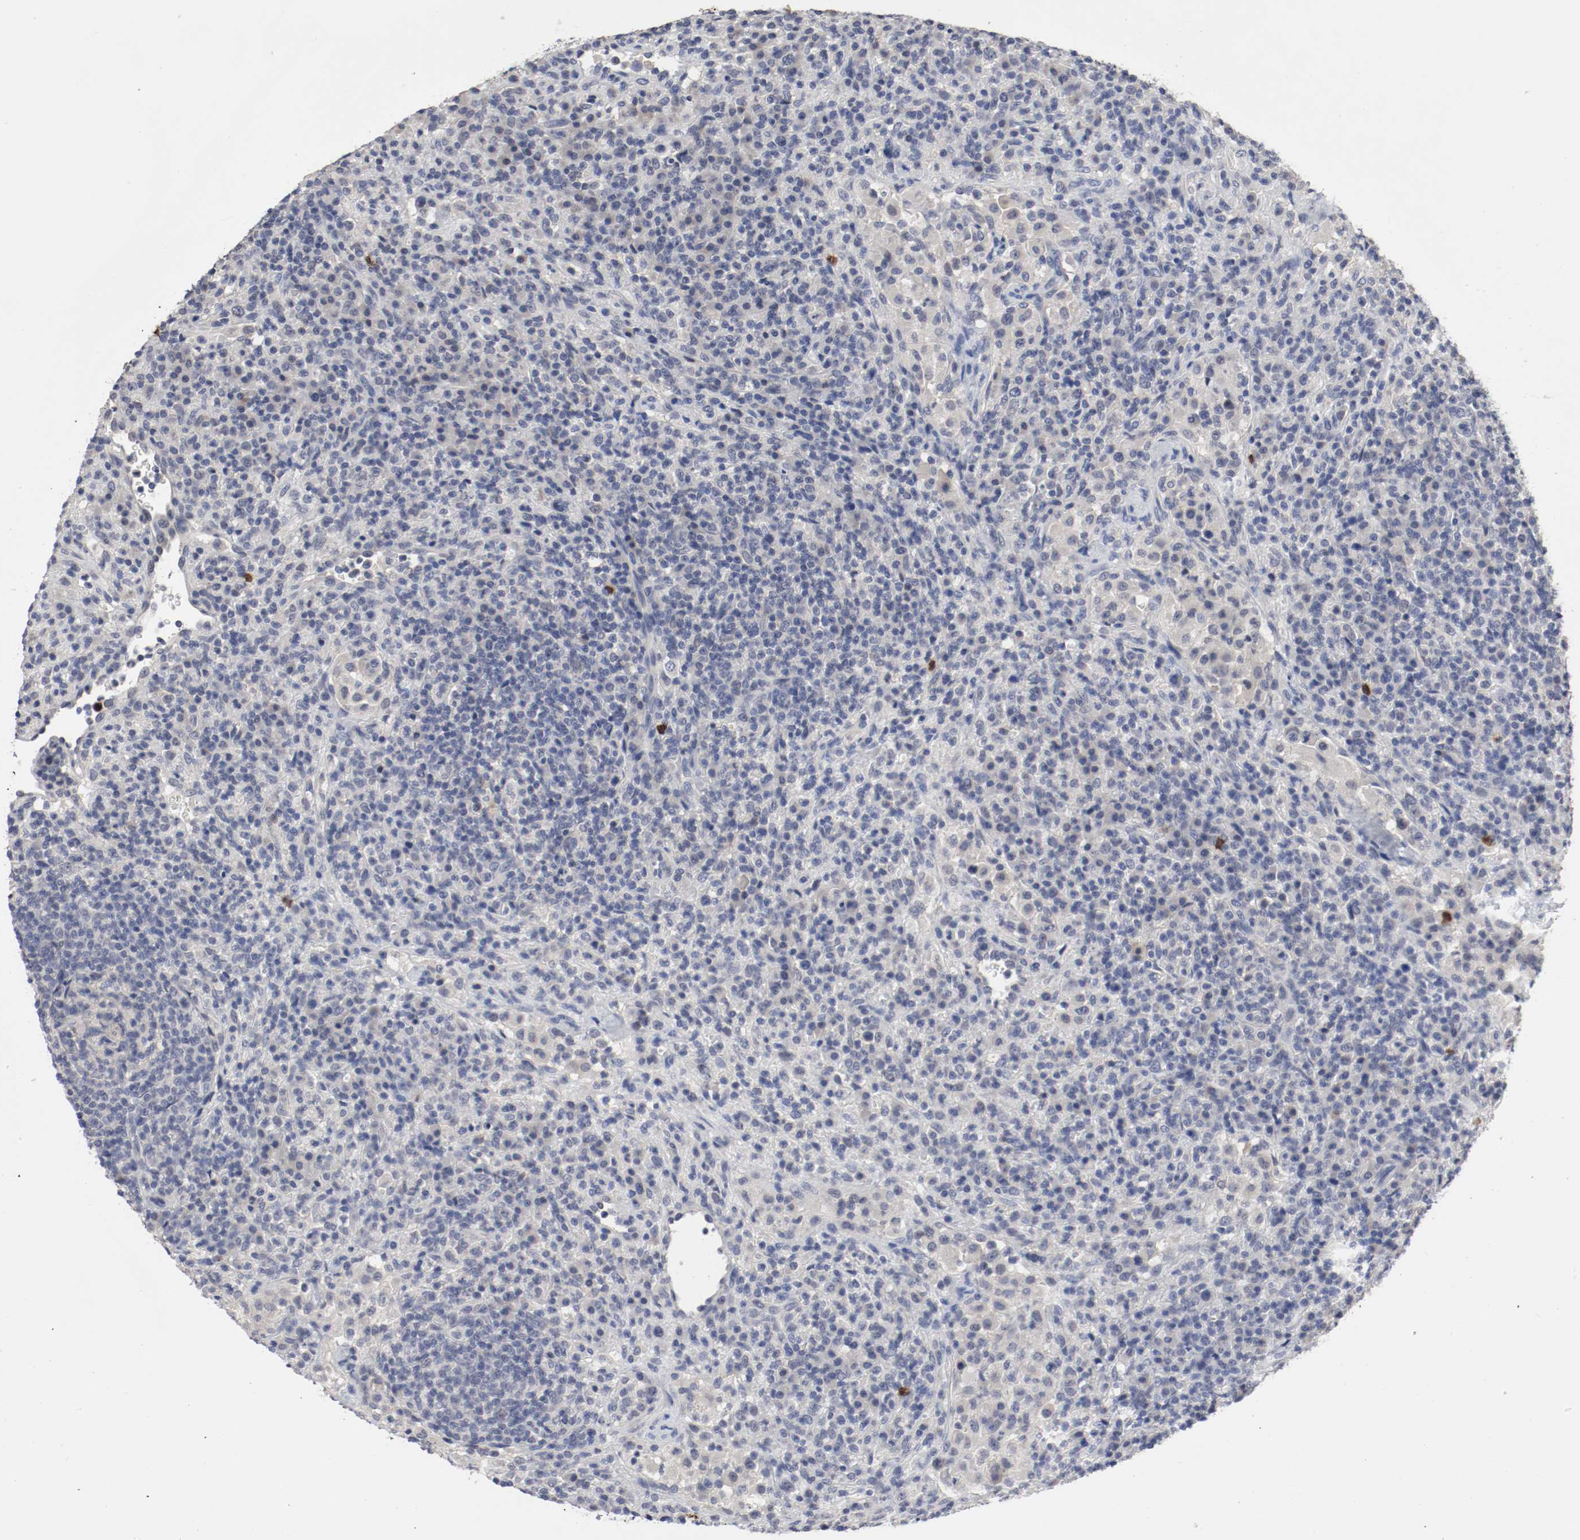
{"staining": {"intensity": "strong", "quantity": "<25%", "location": "nuclear"}, "tissue": "lymphoma", "cell_type": "Tumor cells", "image_type": "cancer", "snomed": [{"axis": "morphology", "description": "Hodgkin's disease, NOS"}, {"axis": "topography", "description": "Lymph node"}], "caption": "Protein staining of Hodgkin's disease tissue demonstrates strong nuclear positivity in about <25% of tumor cells. (Brightfield microscopy of DAB IHC at high magnification).", "gene": "CEBPE", "patient": {"sex": "male", "age": 65}}